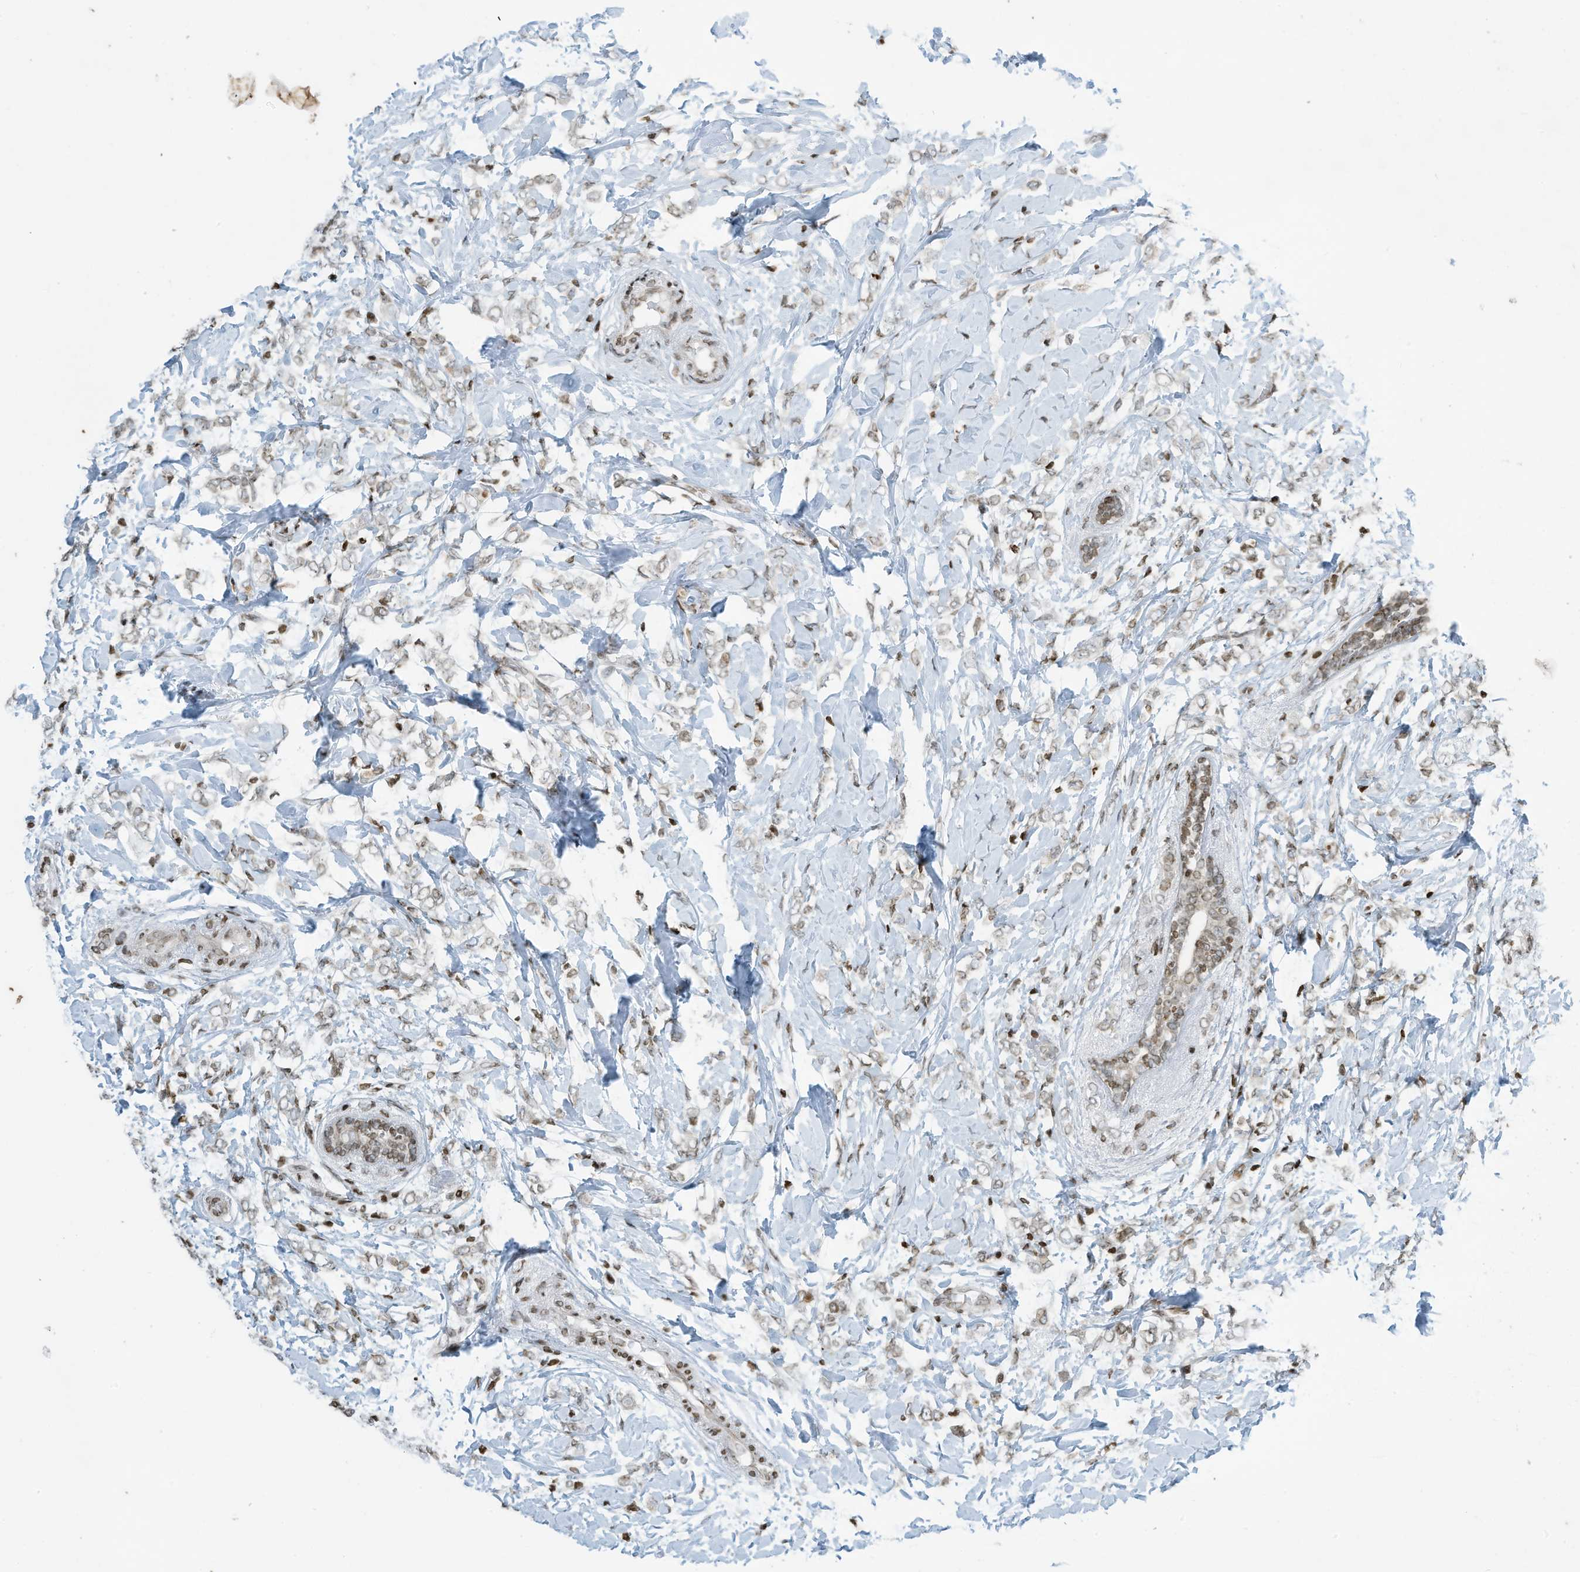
{"staining": {"intensity": "weak", "quantity": "25%-75%", "location": "nuclear"}, "tissue": "breast cancer", "cell_type": "Tumor cells", "image_type": "cancer", "snomed": [{"axis": "morphology", "description": "Normal tissue, NOS"}, {"axis": "morphology", "description": "Lobular carcinoma"}, {"axis": "topography", "description": "Breast"}], "caption": "Immunohistochemistry (IHC) (DAB (3,3'-diaminobenzidine)) staining of human breast lobular carcinoma displays weak nuclear protein positivity in approximately 25%-75% of tumor cells.", "gene": "ADI1", "patient": {"sex": "female", "age": 47}}